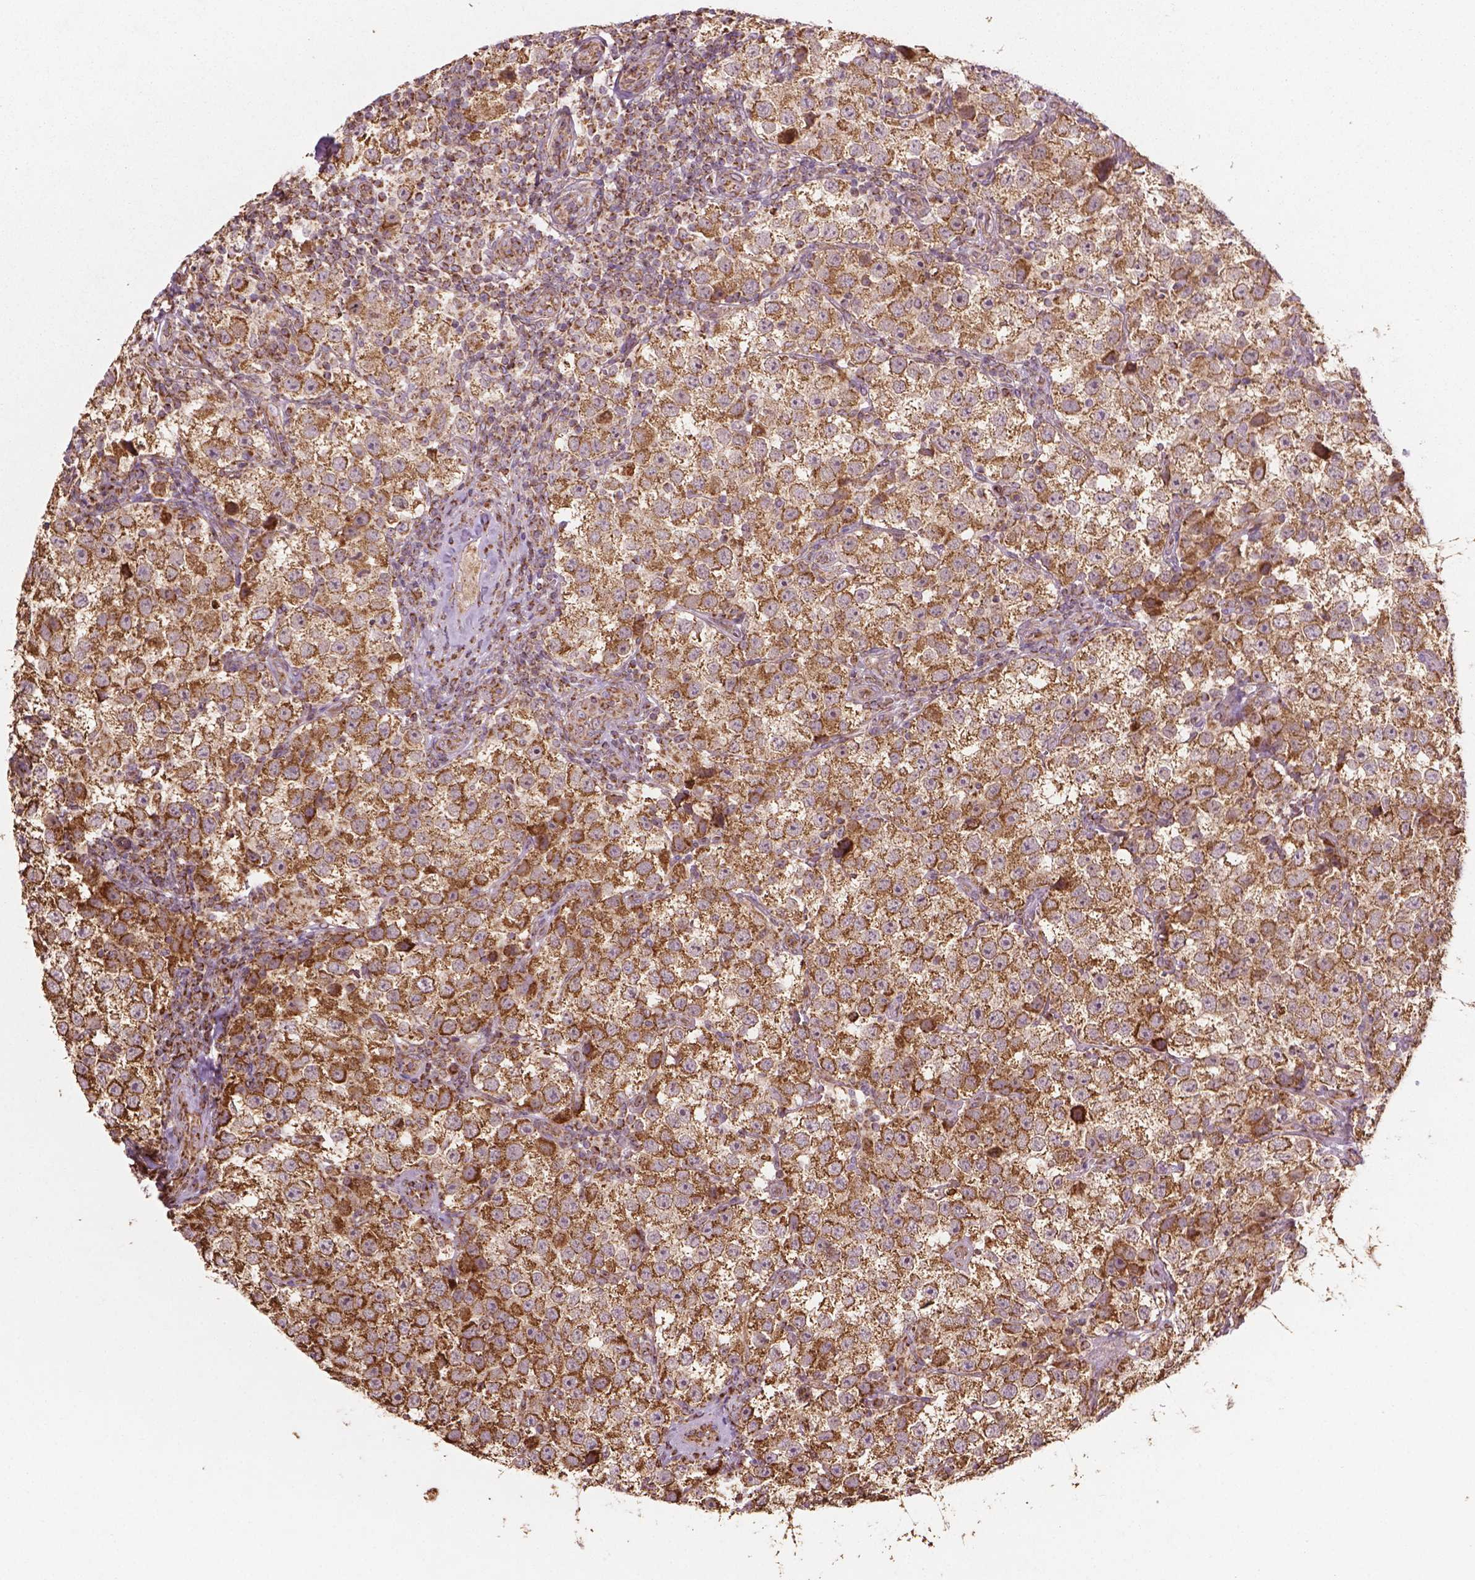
{"staining": {"intensity": "moderate", "quantity": ">75%", "location": "cytoplasmic/membranous"}, "tissue": "testis cancer", "cell_type": "Tumor cells", "image_type": "cancer", "snomed": [{"axis": "morphology", "description": "Seminoma, NOS"}, {"axis": "topography", "description": "Testis"}], "caption": "IHC micrograph of neoplastic tissue: testis seminoma stained using immunohistochemistry (IHC) displays medium levels of moderate protein expression localized specifically in the cytoplasmic/membranous of tumor cells, appearing as a cytoplasmic/membranous brown color.", "gene": "HS3ST3A1", "patient": {"sex": "male", "age": 37}}